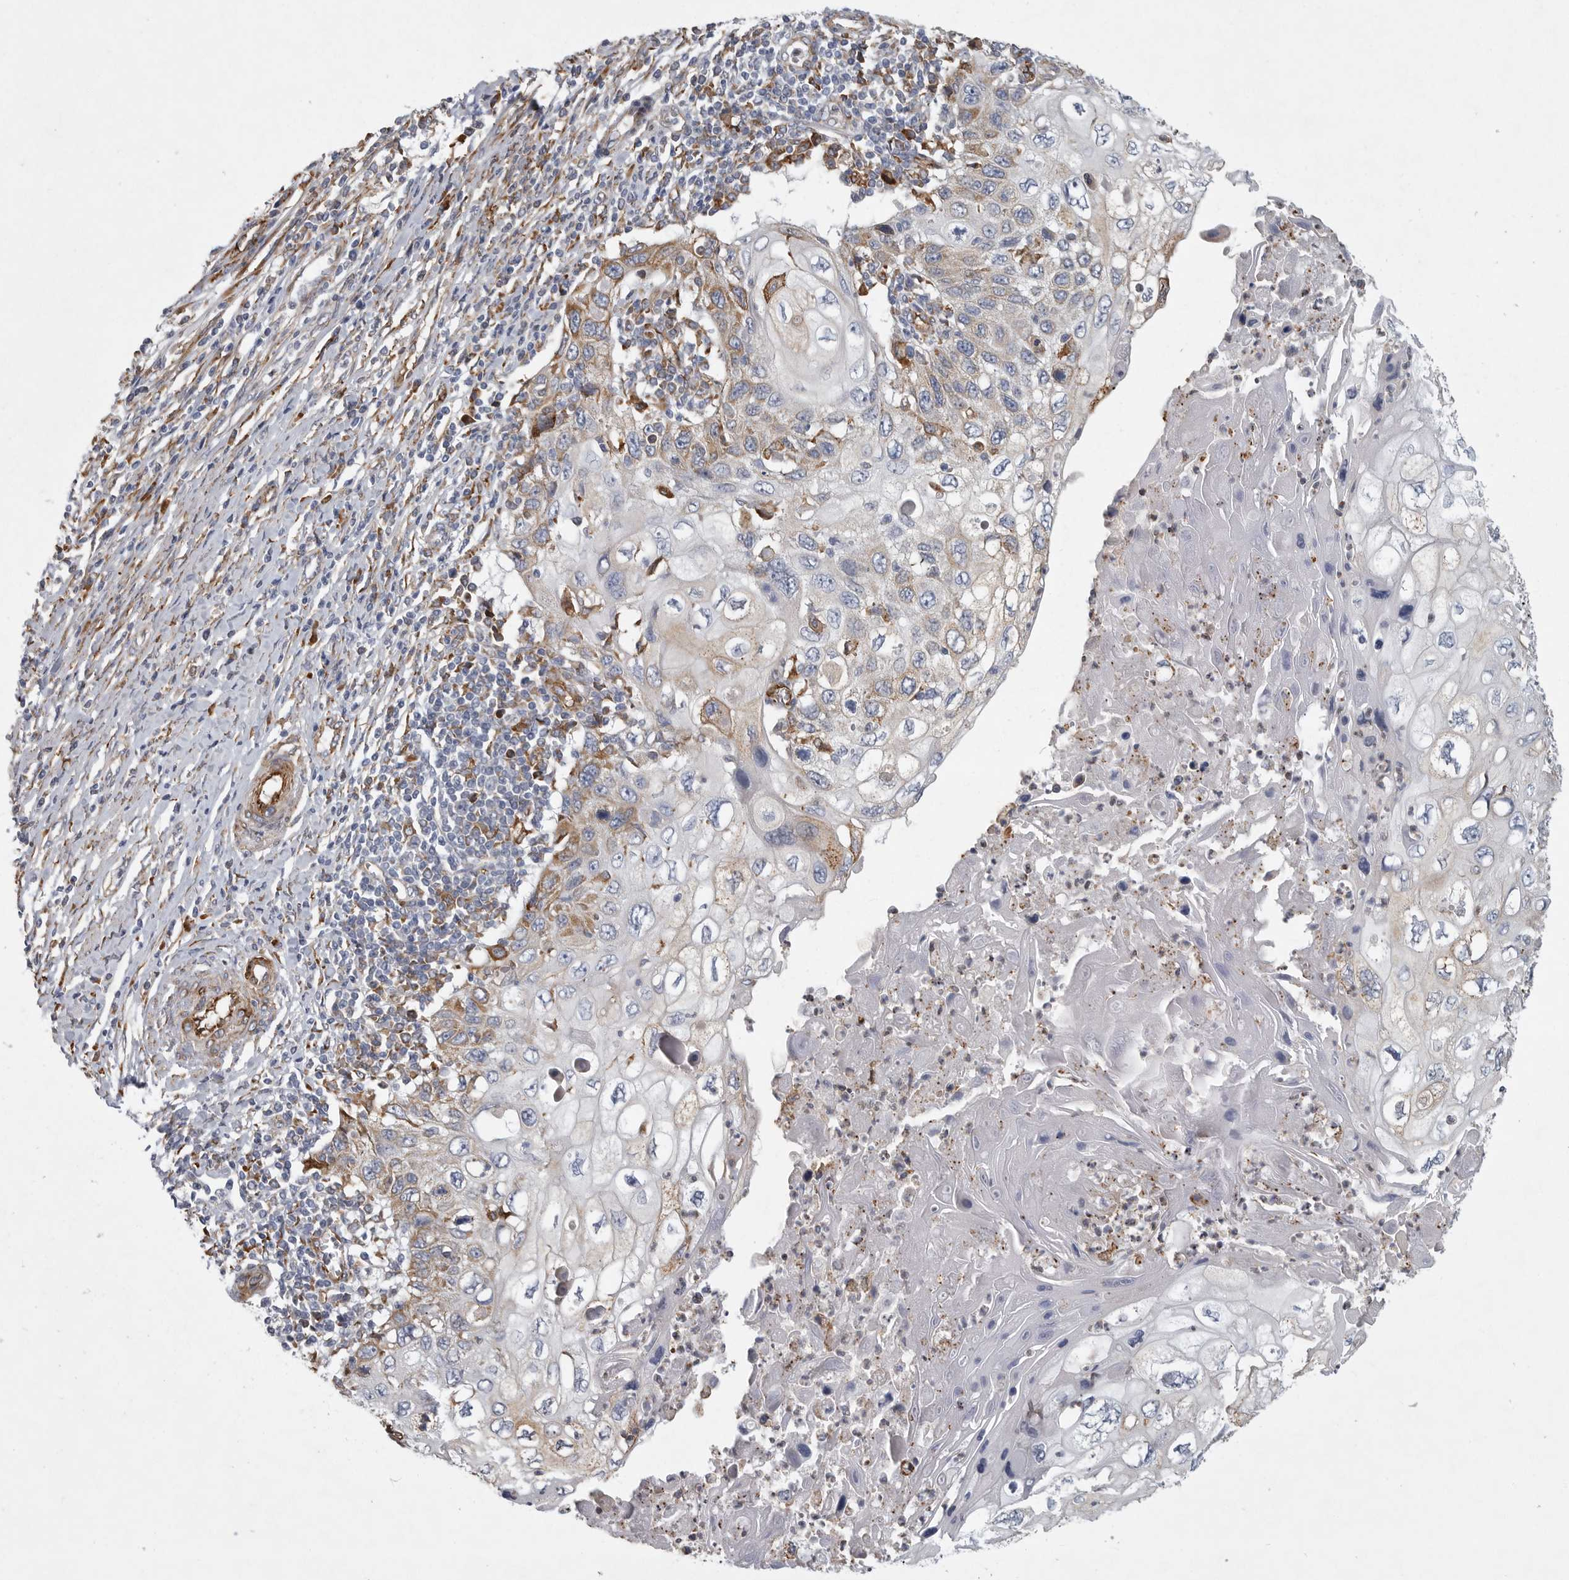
{"staining": {"intensity": "moderate", "quantity": "25%-75%", "location": "cytoplasmic/membranous"}, "tissue": "cervical cancer", "cell_type": "Tumor cells", "image_type": "cancer", "snomed": [{"axis": "morphology", "description": "Squamous cell carcinoma, NOS"}, {"axis": "topography", "description": "Cervix"}], "caption": "Squamous cell carcinoma (cervical) stained with a protein marker demonstrates moderate staining in tumor cells.", "gene": "MINPP1", "patient": {"sex": "female", "age": 70}}